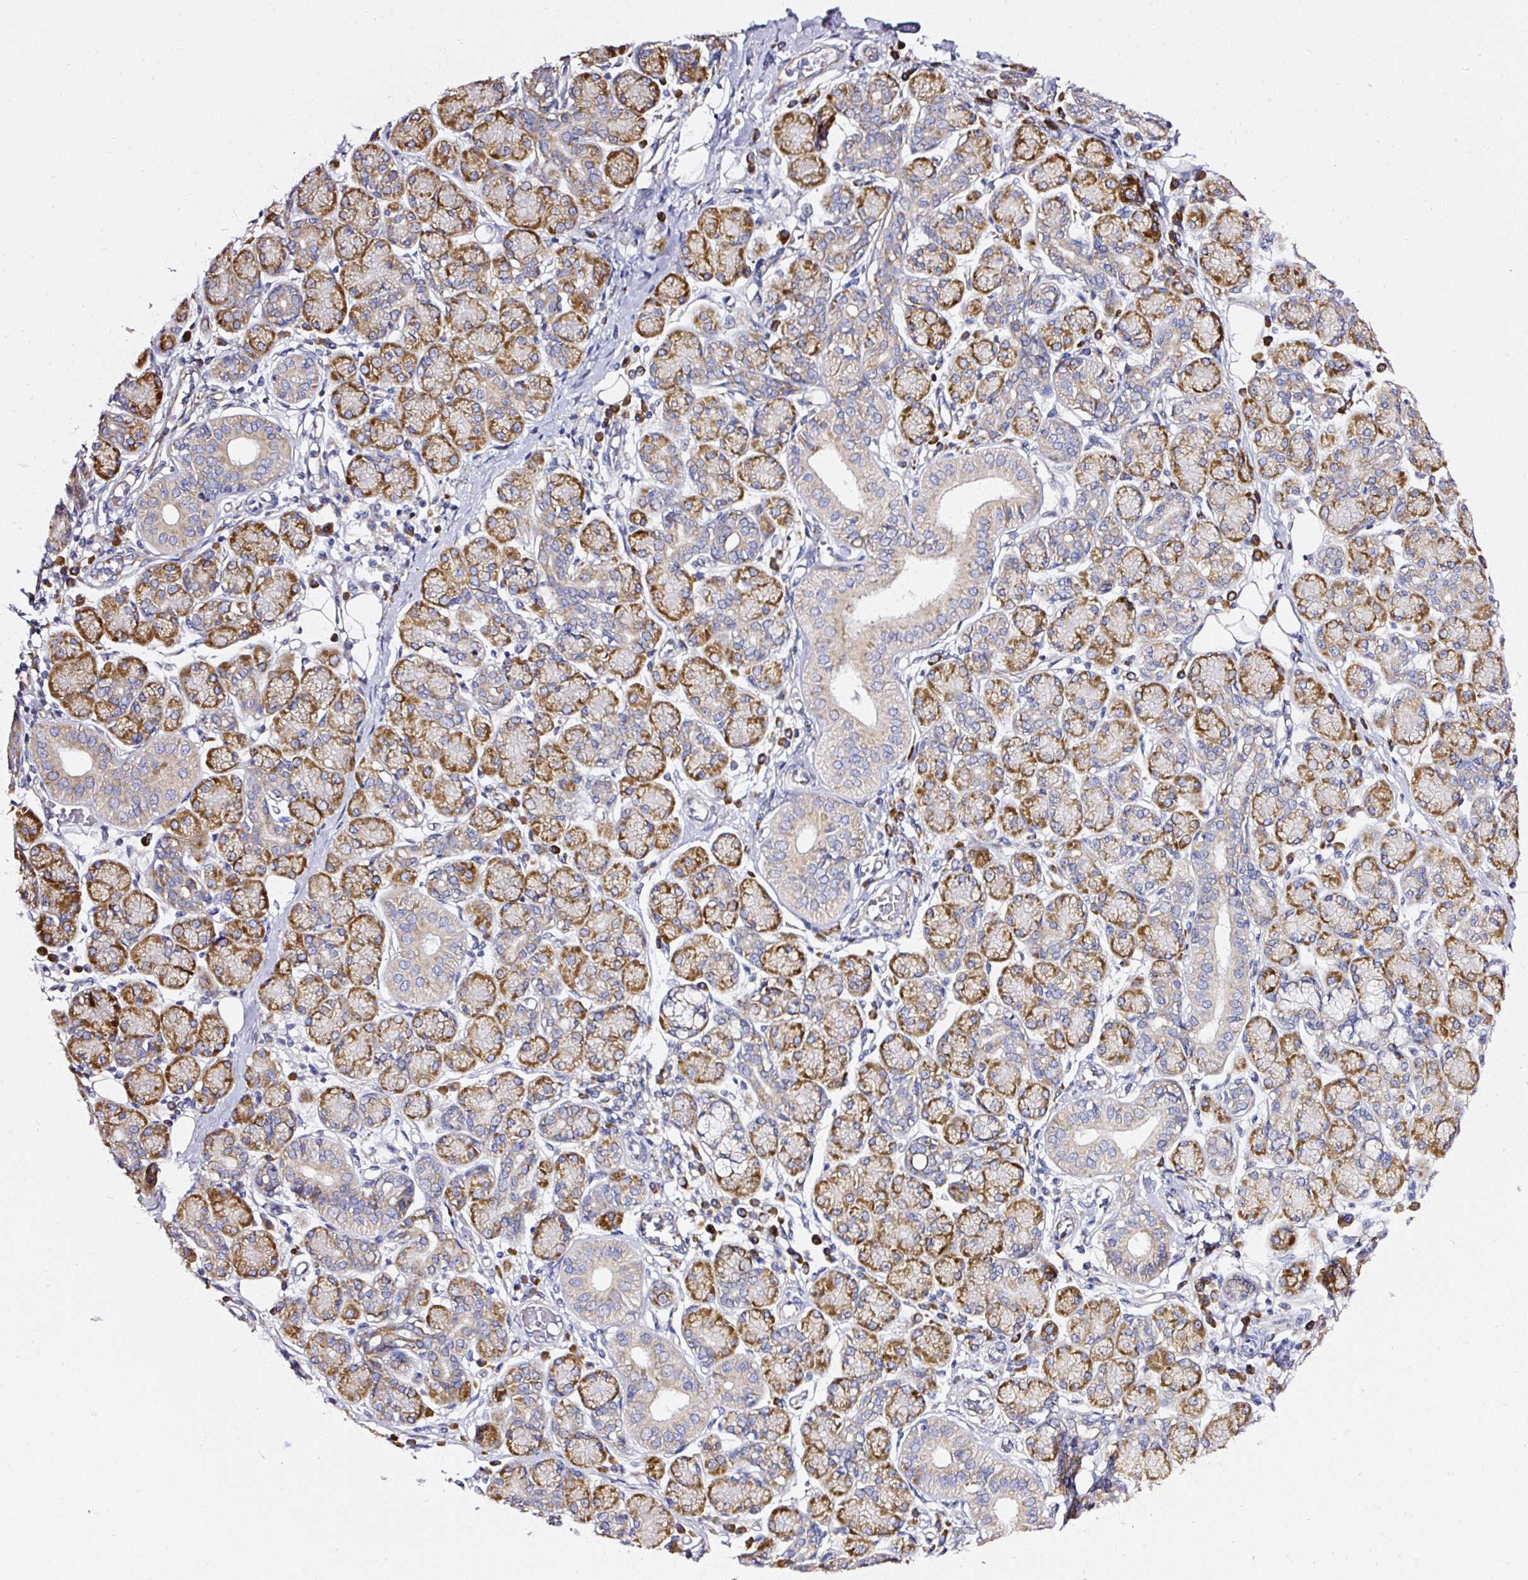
{"staining": {"intensity": "moderate", "quantity": "25%-75%", "location": "cytoplasmic/membranous"}, "tissue": "salivary gland", "cell_type": "Glandular cells", "image_type": "normal", "snomed": [{"axis": "morphology", "description": "Normal tissue, NOS"}, {"axis": "morphology", "description": "Inflammation, NOS"}, {"axis": "topography", "description": "Lymph node"}, {"axis": "topography", "description": "Salivary gland"}], "caption": "Immunohistochemistry image of benign human salivary gland stained for a protein (brown), which exhibits medium levels of moderate cytoplasmic/membranous expression in approximately 25%-75% of glandular cells.", "gene": "RPL10A", "patient": {"sex": "male", "age": 3}}